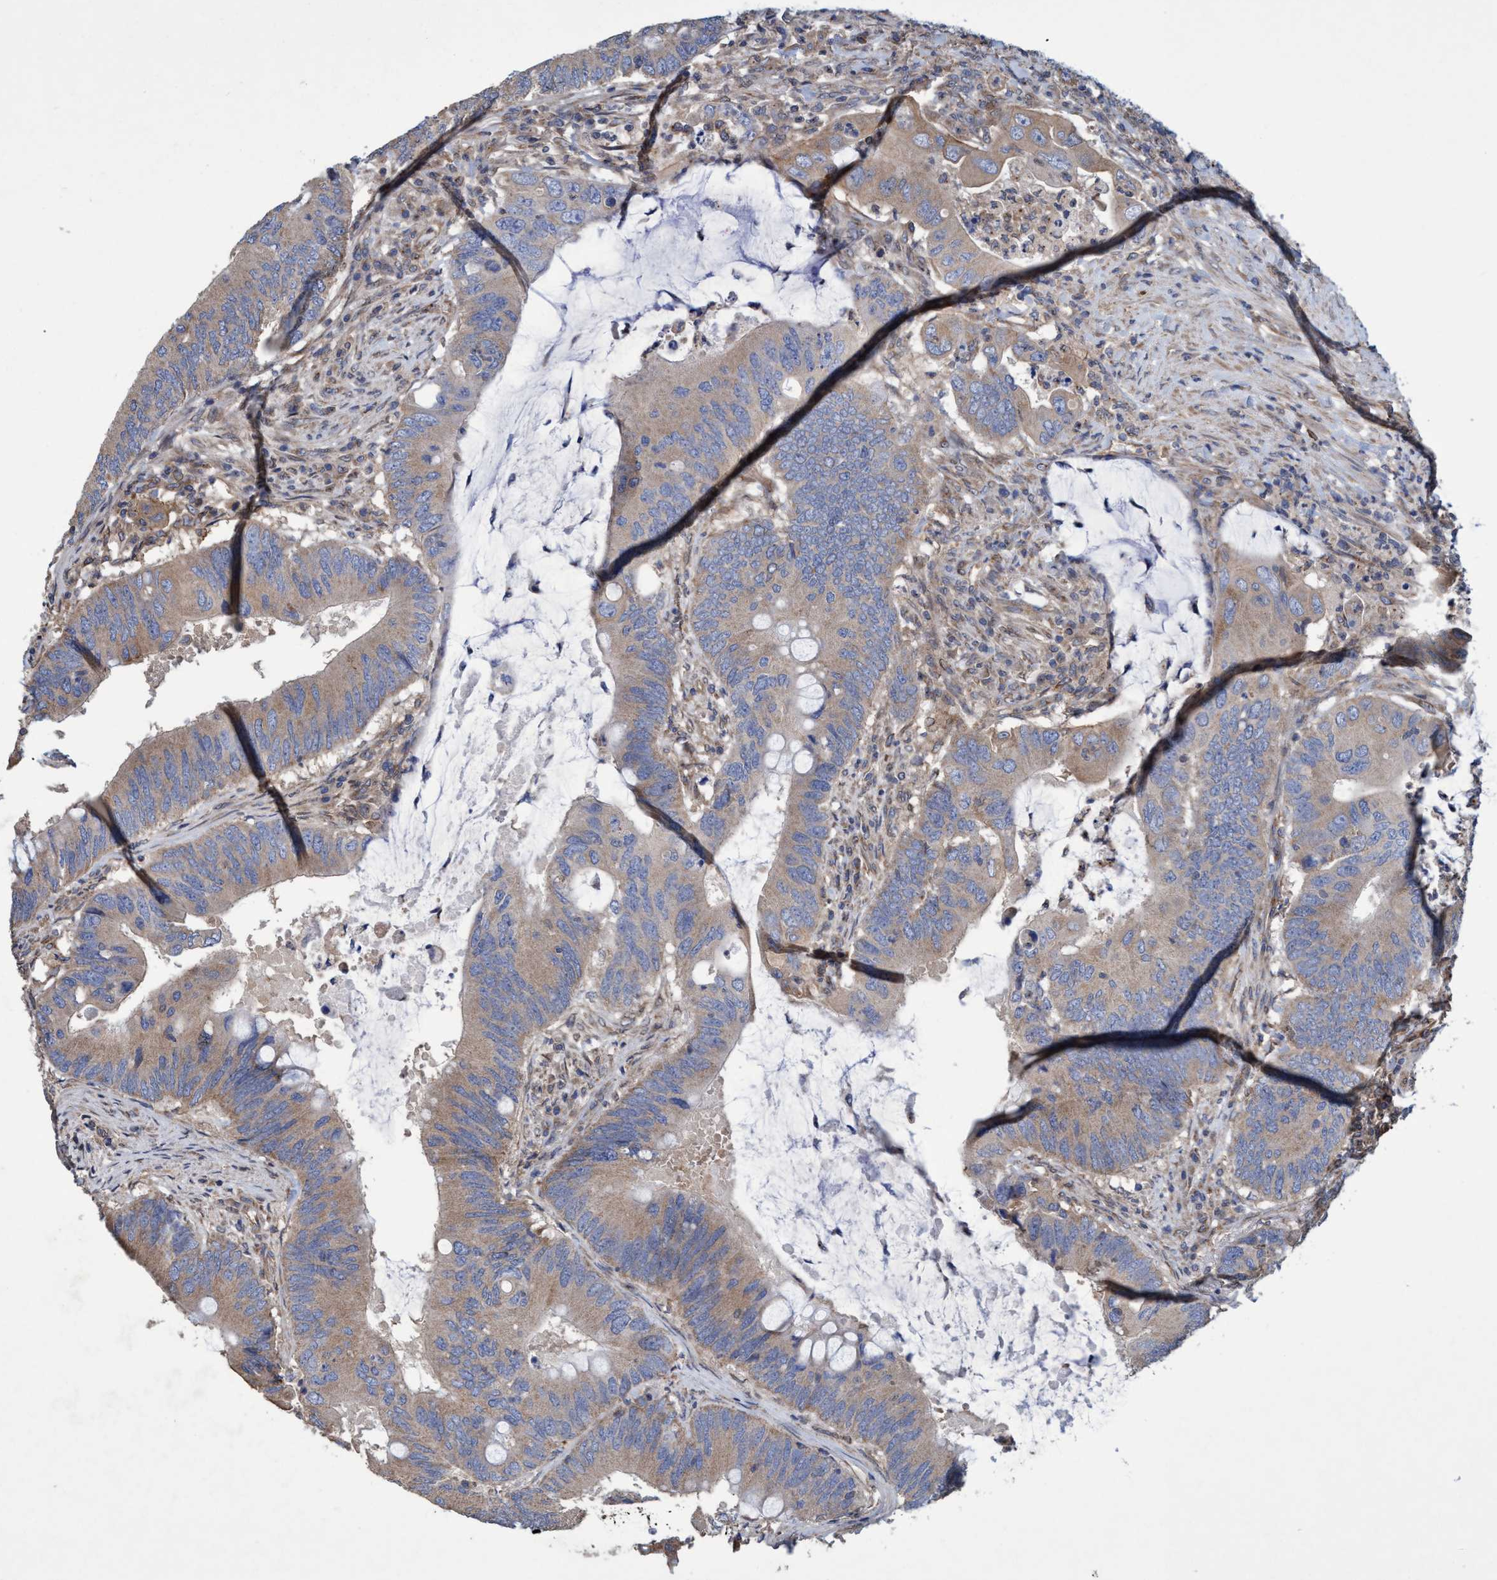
{"staining": {"intensity": "weak", "quantity": ">75%", "location": "cytoplasmic/membranous"}, "tissue": "colorectal cancer", "cell_type": "Tumor cells", "image_type": "cancer", "snomed": [{"axis": "morphology", "description": "Adenocarcinoma, NOS"}, {"axis": "topography", "description": "Colon"}], "caption": "Colorectal adenocarcinoma stained with a protein marker exhibits weak staining in tumor cells.", "gene": "BICD2", "patient": {"sex": "male", "age": 71}}